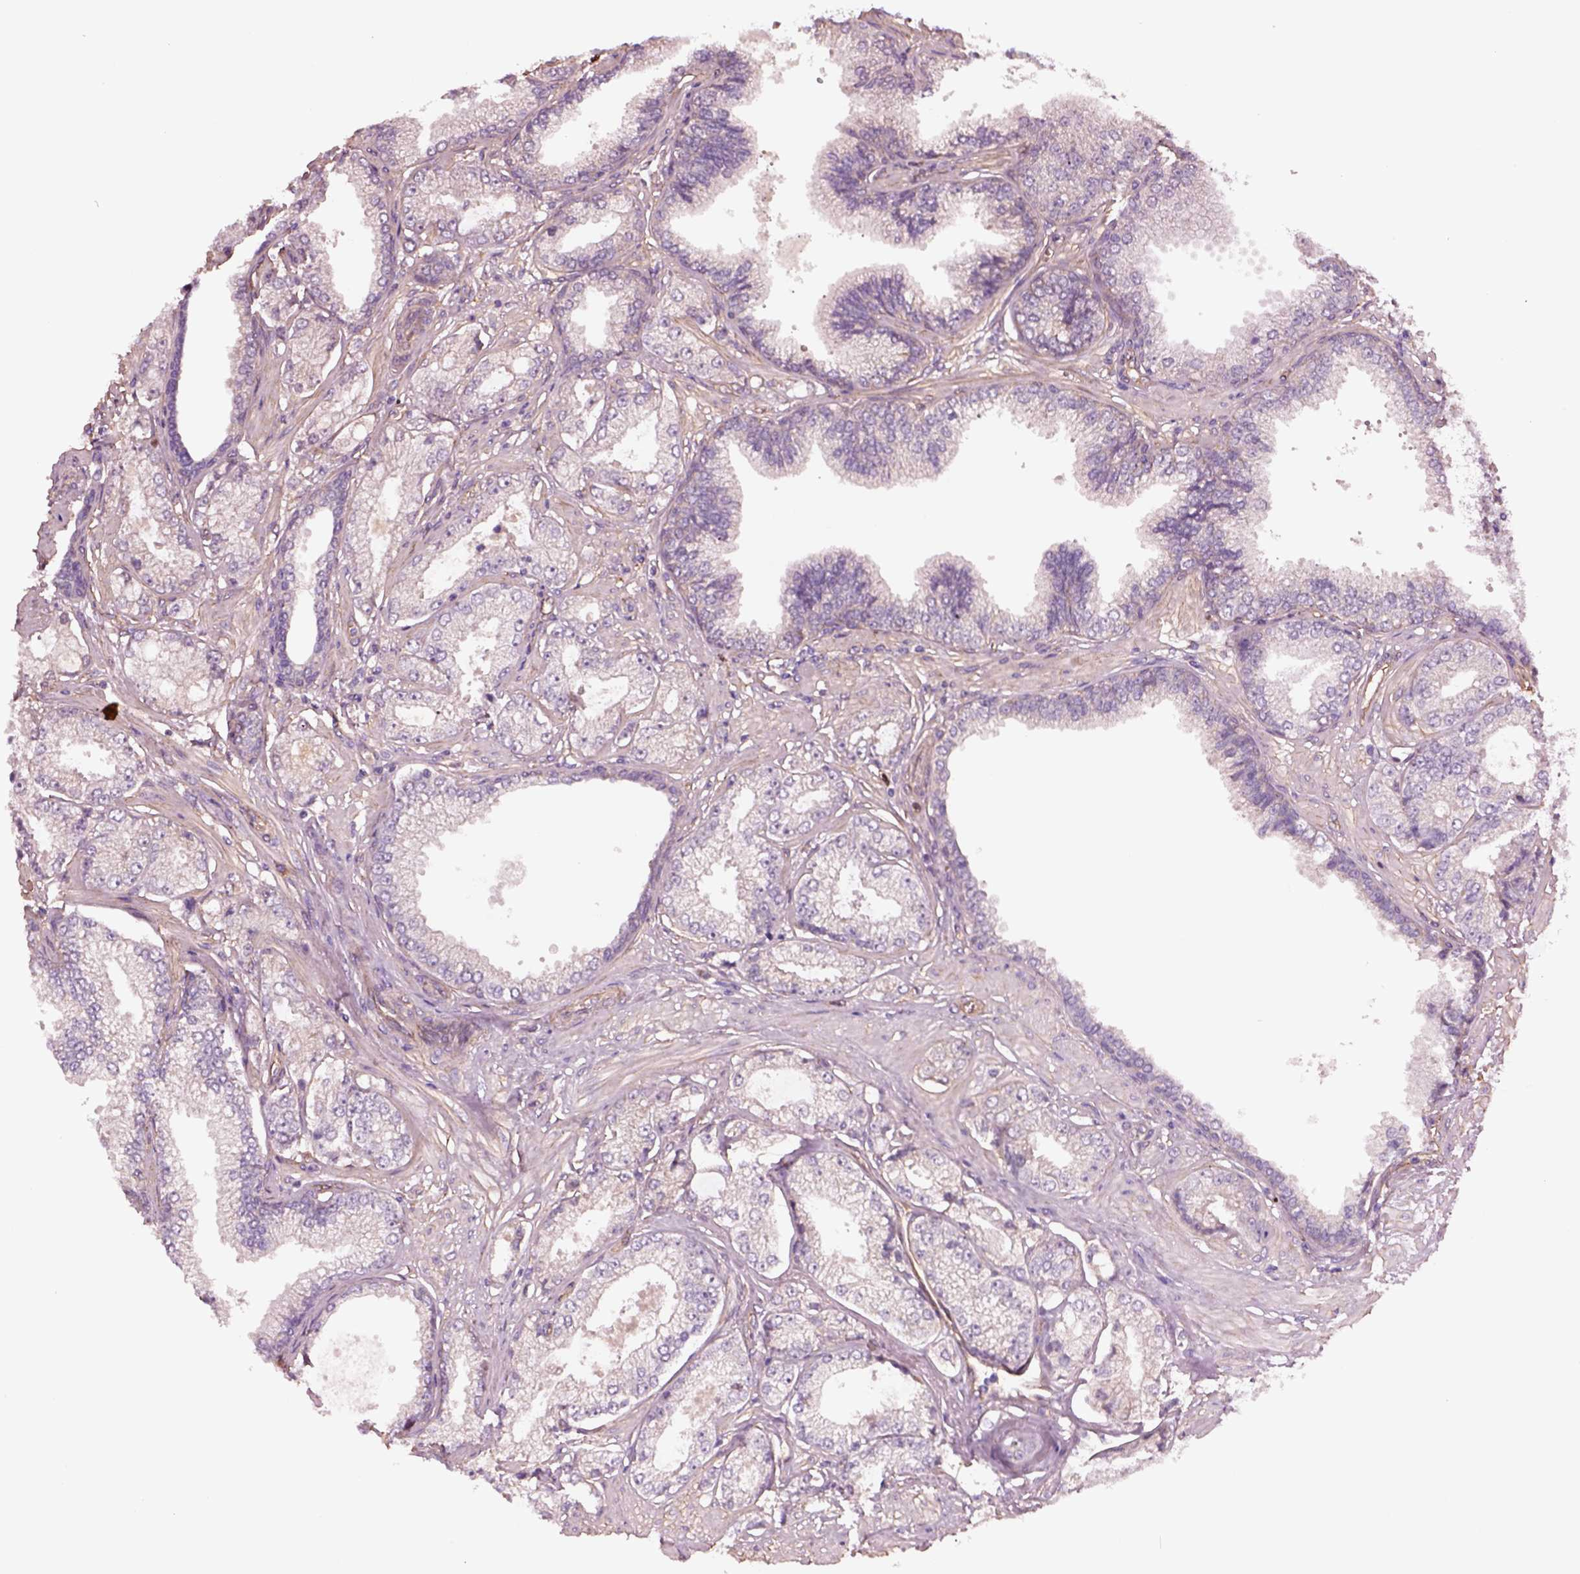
{"staining": {"intensity": "negative", "quantity": "none", "location": "none"}, "tissue": "prostate cancer", "cell_type": "Tumor cells", "image_type": "cancer", "snomed": [{"axis": "morphology", "description": "Adenocarcinoma, NOS"}, {"axis": "topography", "description": "Prostate"}], "caption": "This is a micrograph of immunohistochemistry (IHC) staining of prostate cancer (adenocarcinoma), which shows no positivity in tumor cells.", "gene": "HTR1B", "patient": {"sex": "male", "age": 64}}